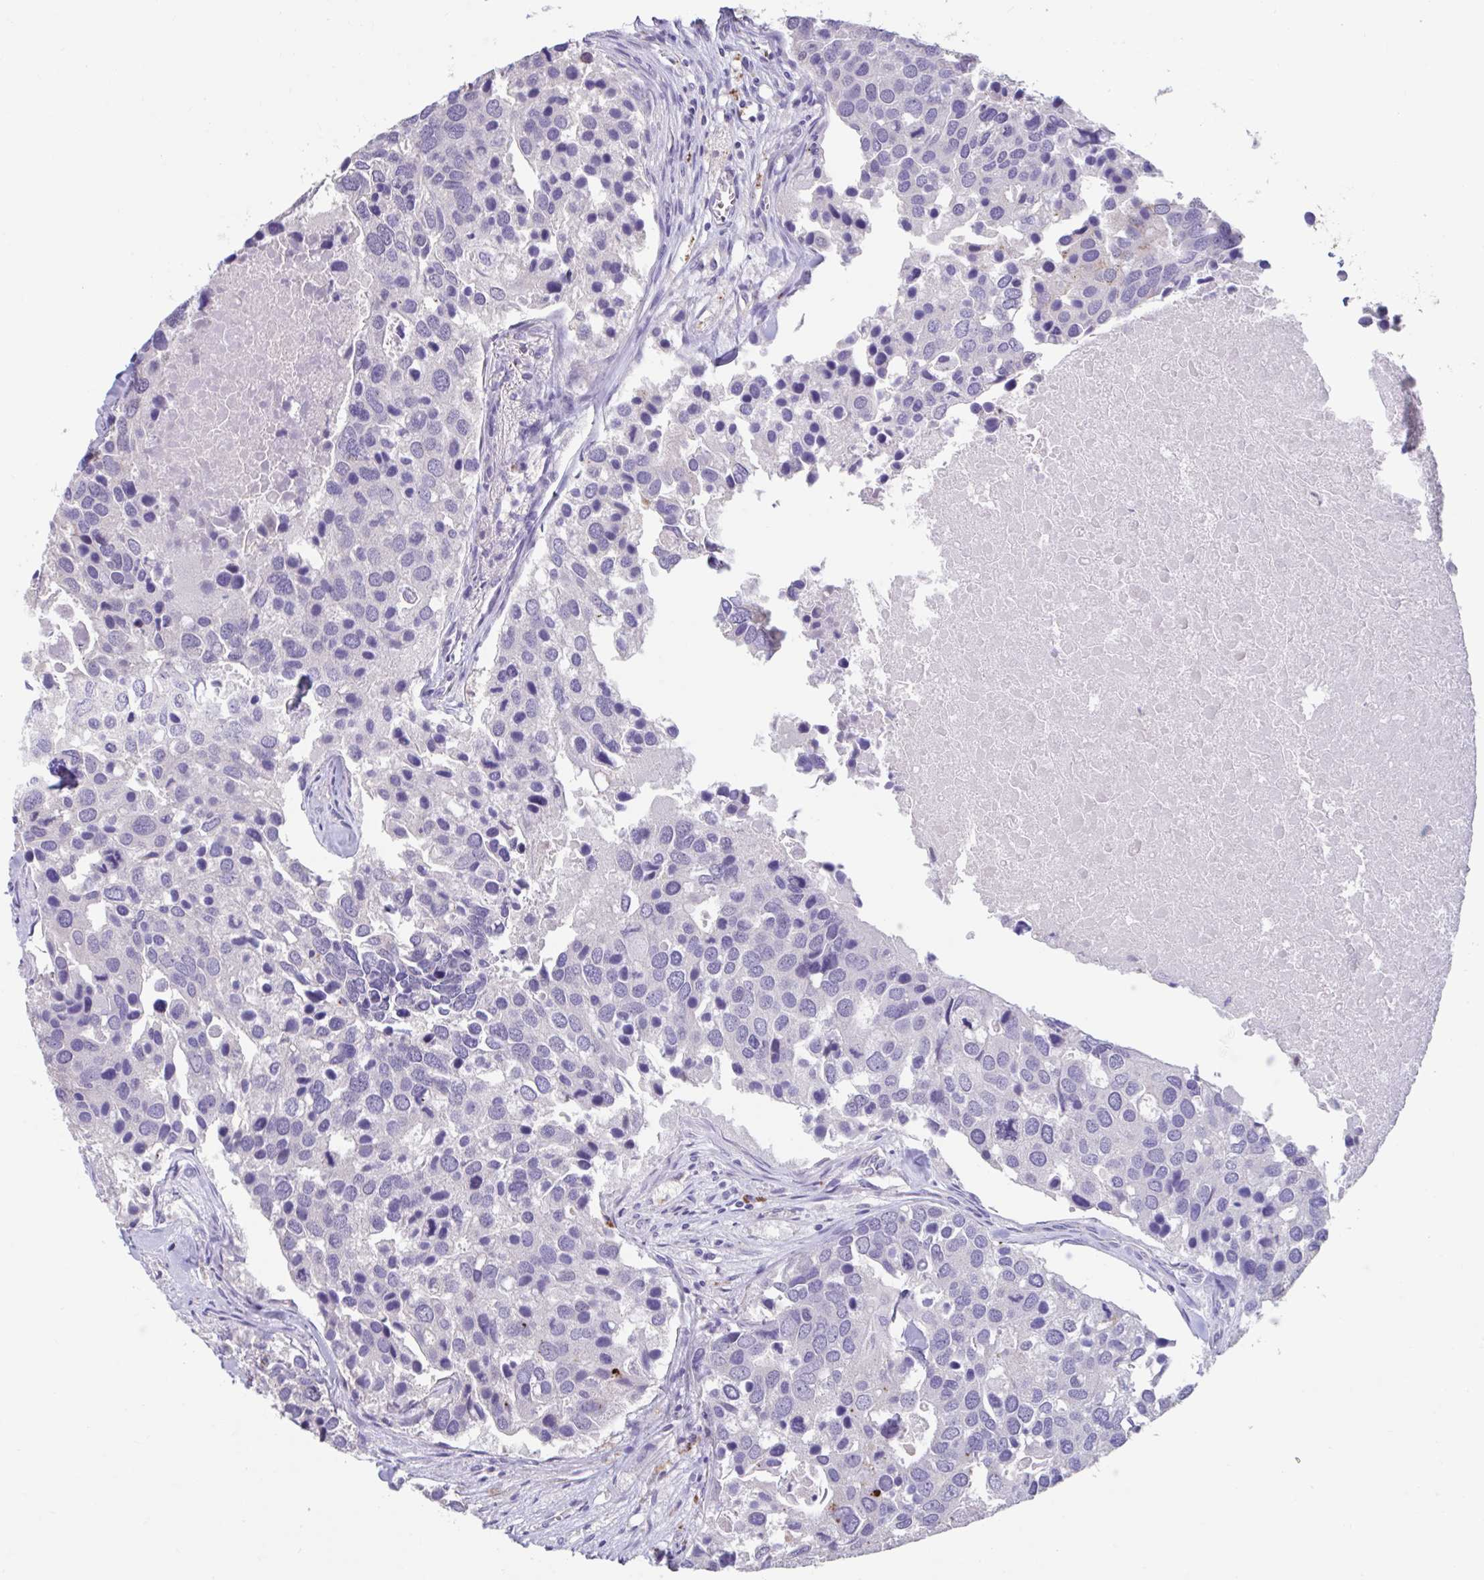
{"staining": {"intensity": "negative", "quantity": "none", "location": "none"}, "tissue": "breast cancer", "cell_type": "Tumor cells", "image_type": "cancer", "snomed": [{"axis": "morphology", "description": "Duct carcinoma"}, {"axis": "topography", "description": "Breast"}], "caption": "Human breast cancer stained for a protein using immunohistochemistry reveals no staining in tumor cells.", "gene": "GPR162", "patient": {"sex": "female", "age": 83}}